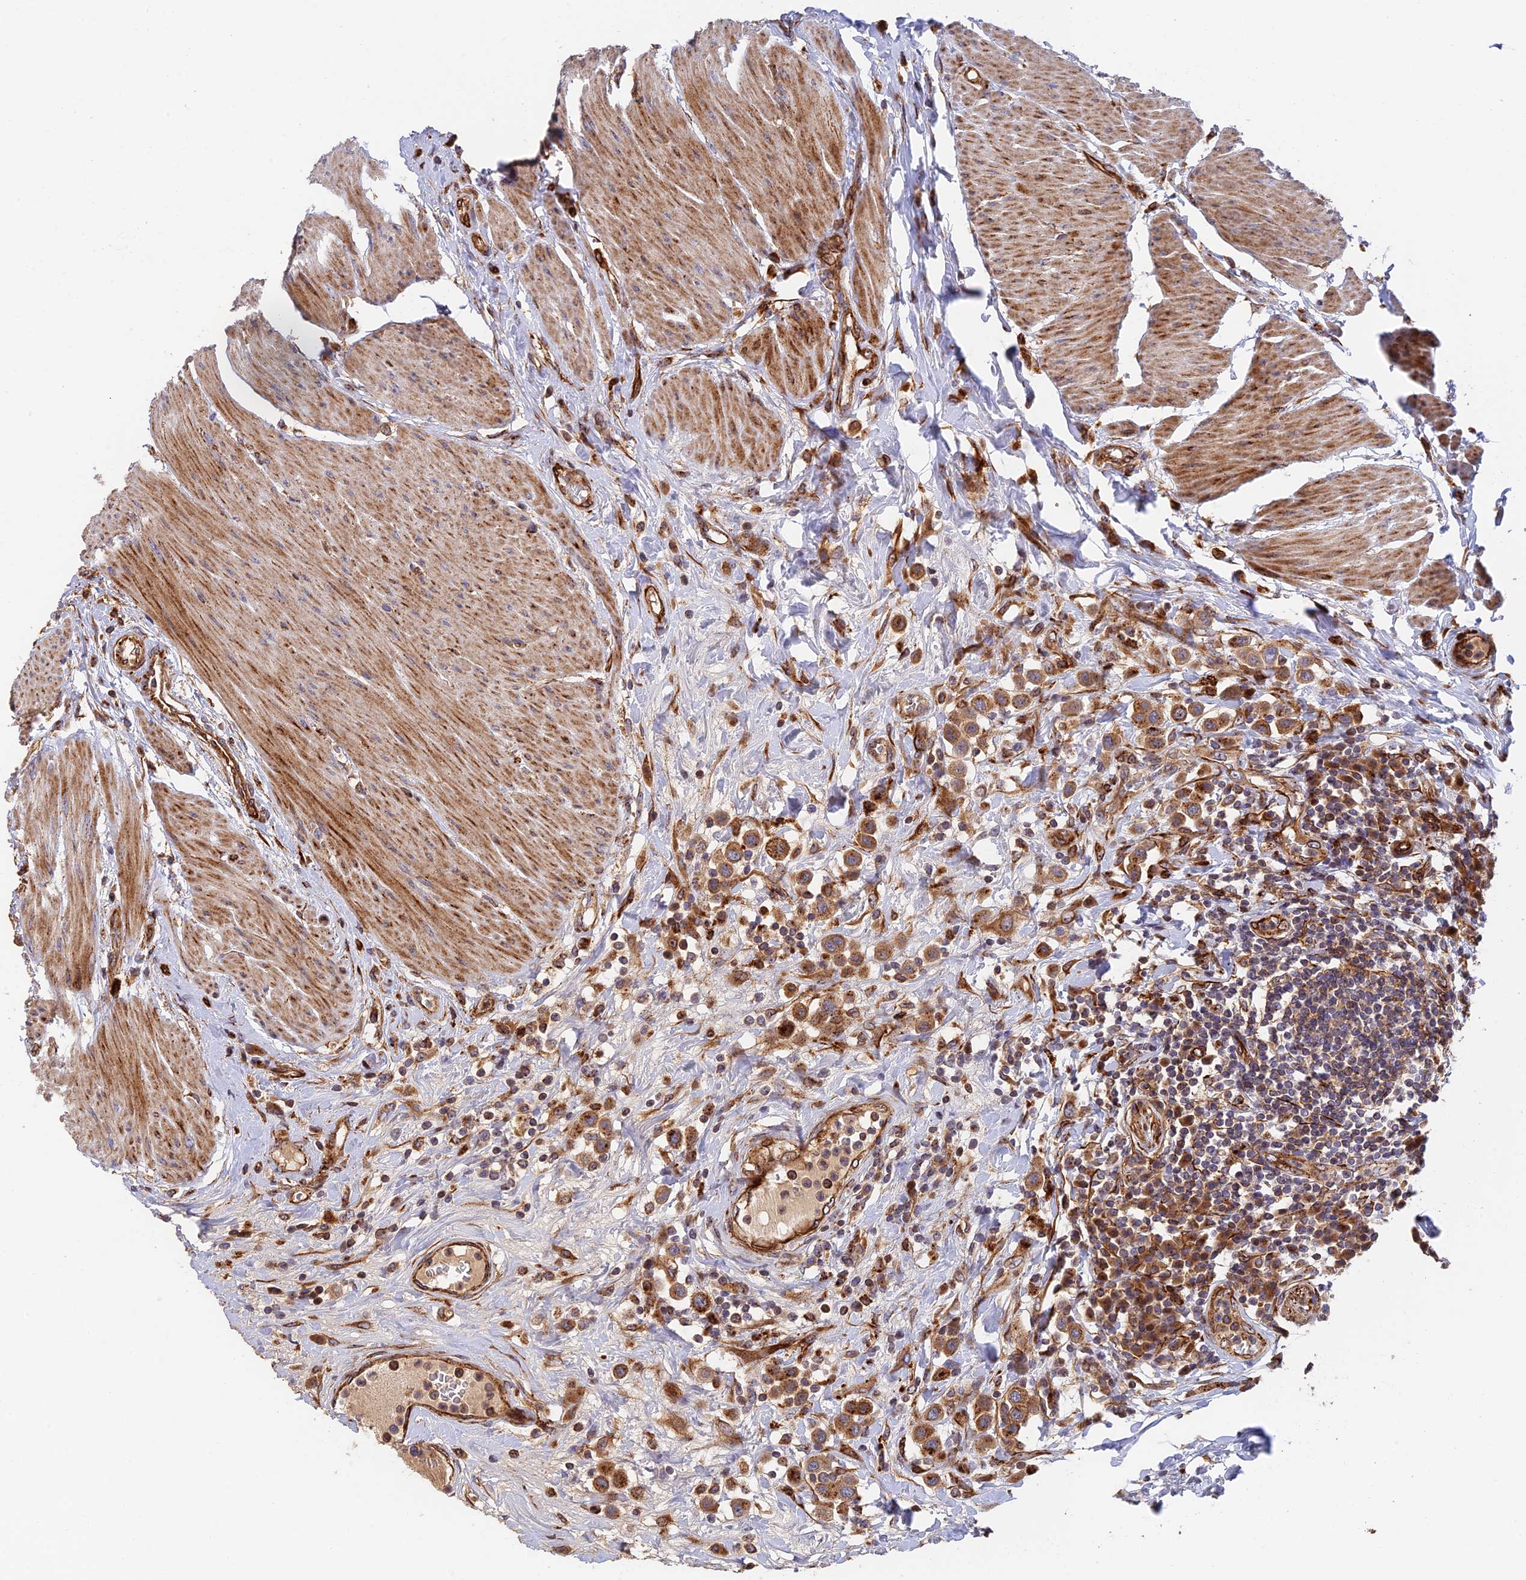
{"staining": {"intensity": "moderate", "quantity": "<25%", "location": "cytoplasmic/membranous"}, "tissue": "urothelial cancer", "cell_type": "Tumor cells", "image_type": "cancer", "snomed": [{"axis": "morphology", "description": "Urothelial carcinoma, High grade"}, {"axis": "topography", "description": "Urinary bladder"}], "caption": "Urothelial cancer stained with a protein marker displays moderate staining in tumor cells.", "gene": "PPP2R3C", "patient": {"sex": "male", "age": 50}}